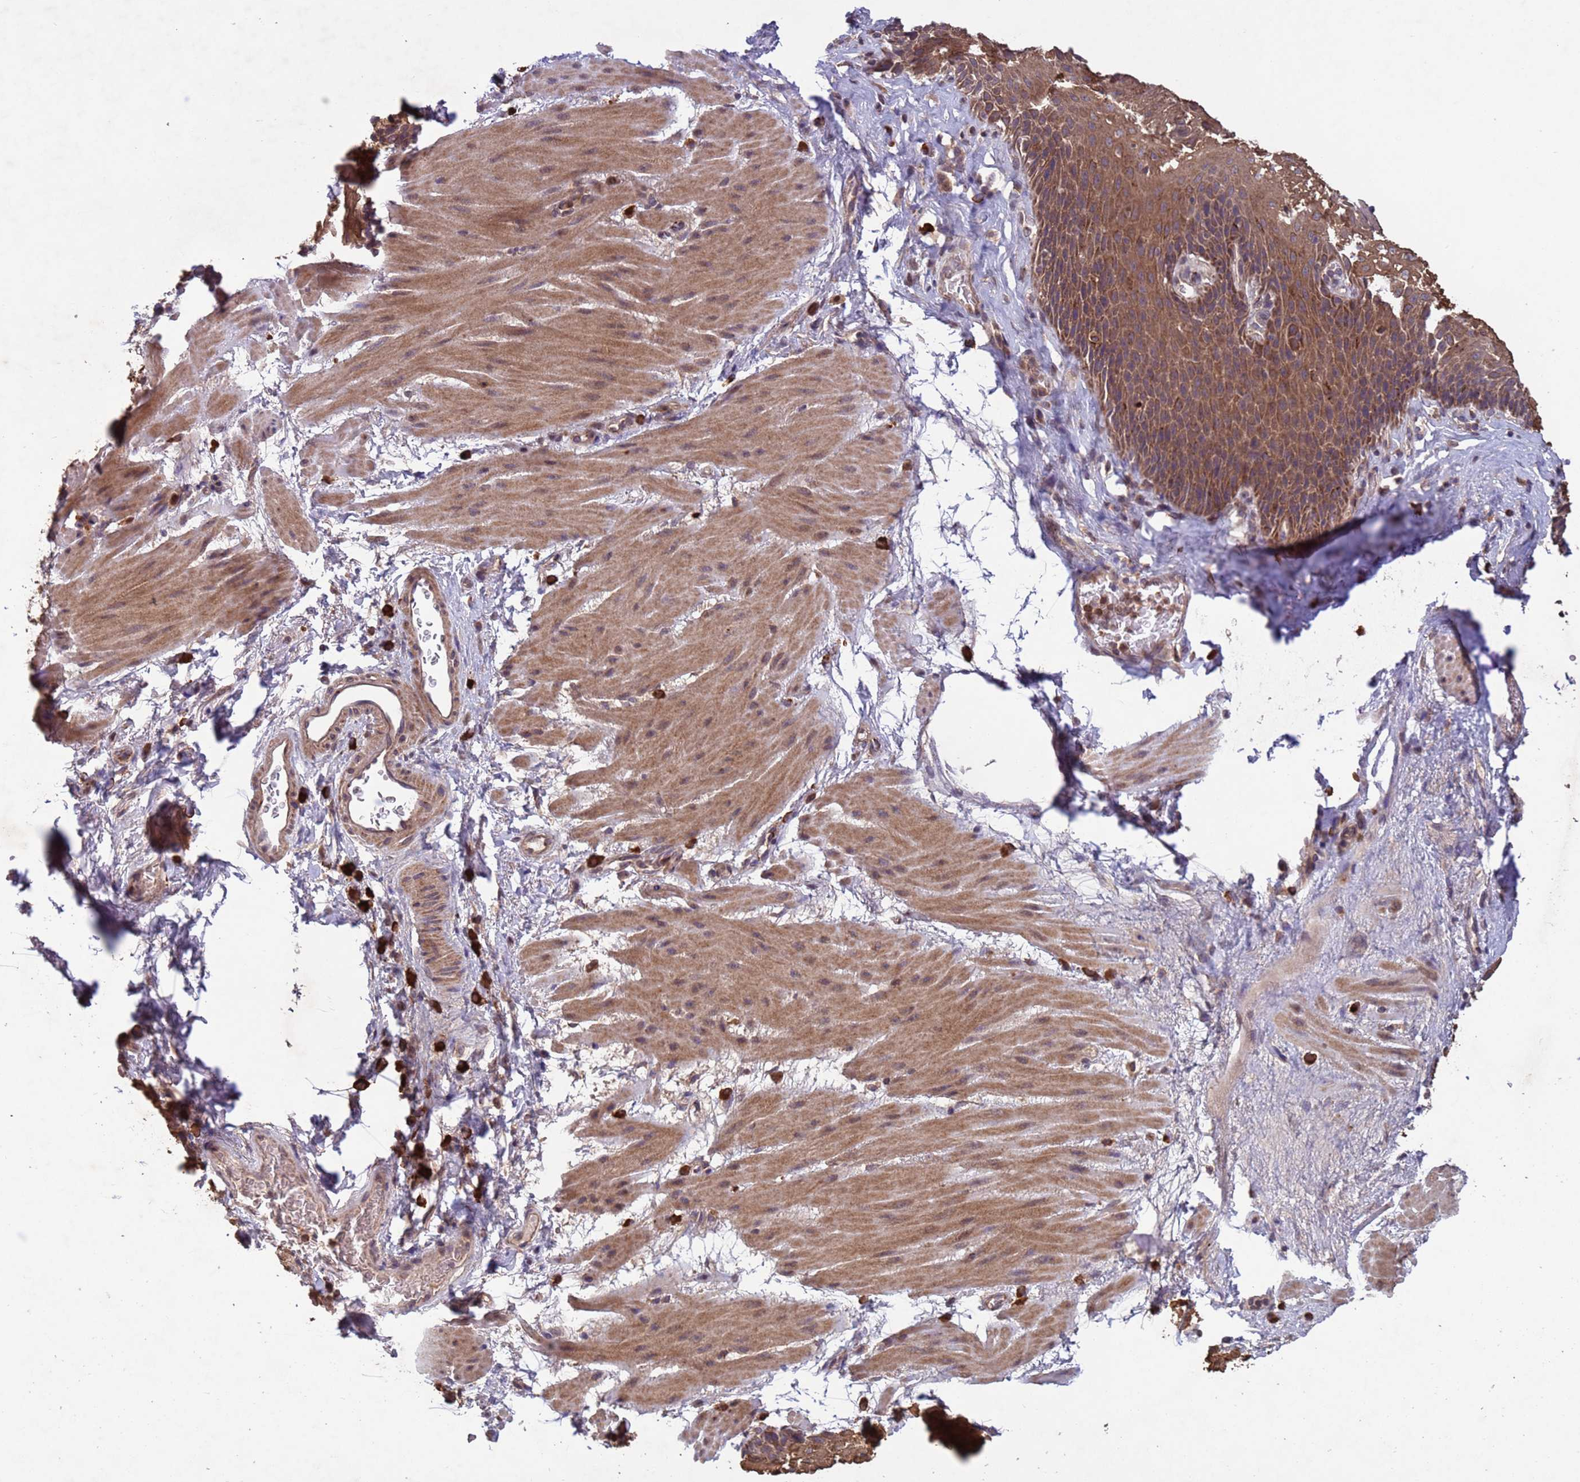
{"staining": {"intensity": "strong", "quantity": ">75%", "location": "cytoplasmic/membranous"}, "tissue": "esophagus", "cell_type": "Squamous epithelial cells", "image_type": "normal", "snomed": [{"axis": "morphology", "description": "Normal tissue, NOS"}, {"axis": "topography", "description": "Esophagus"}], "caption": "IHC of normal esophagus displays high levels of strong cytoplasmic/membranous positivity in approximately >75% of squamous epithelial cells.", "gene": "FASTKD1", "patient": {"sex": "female", "age": 66}}